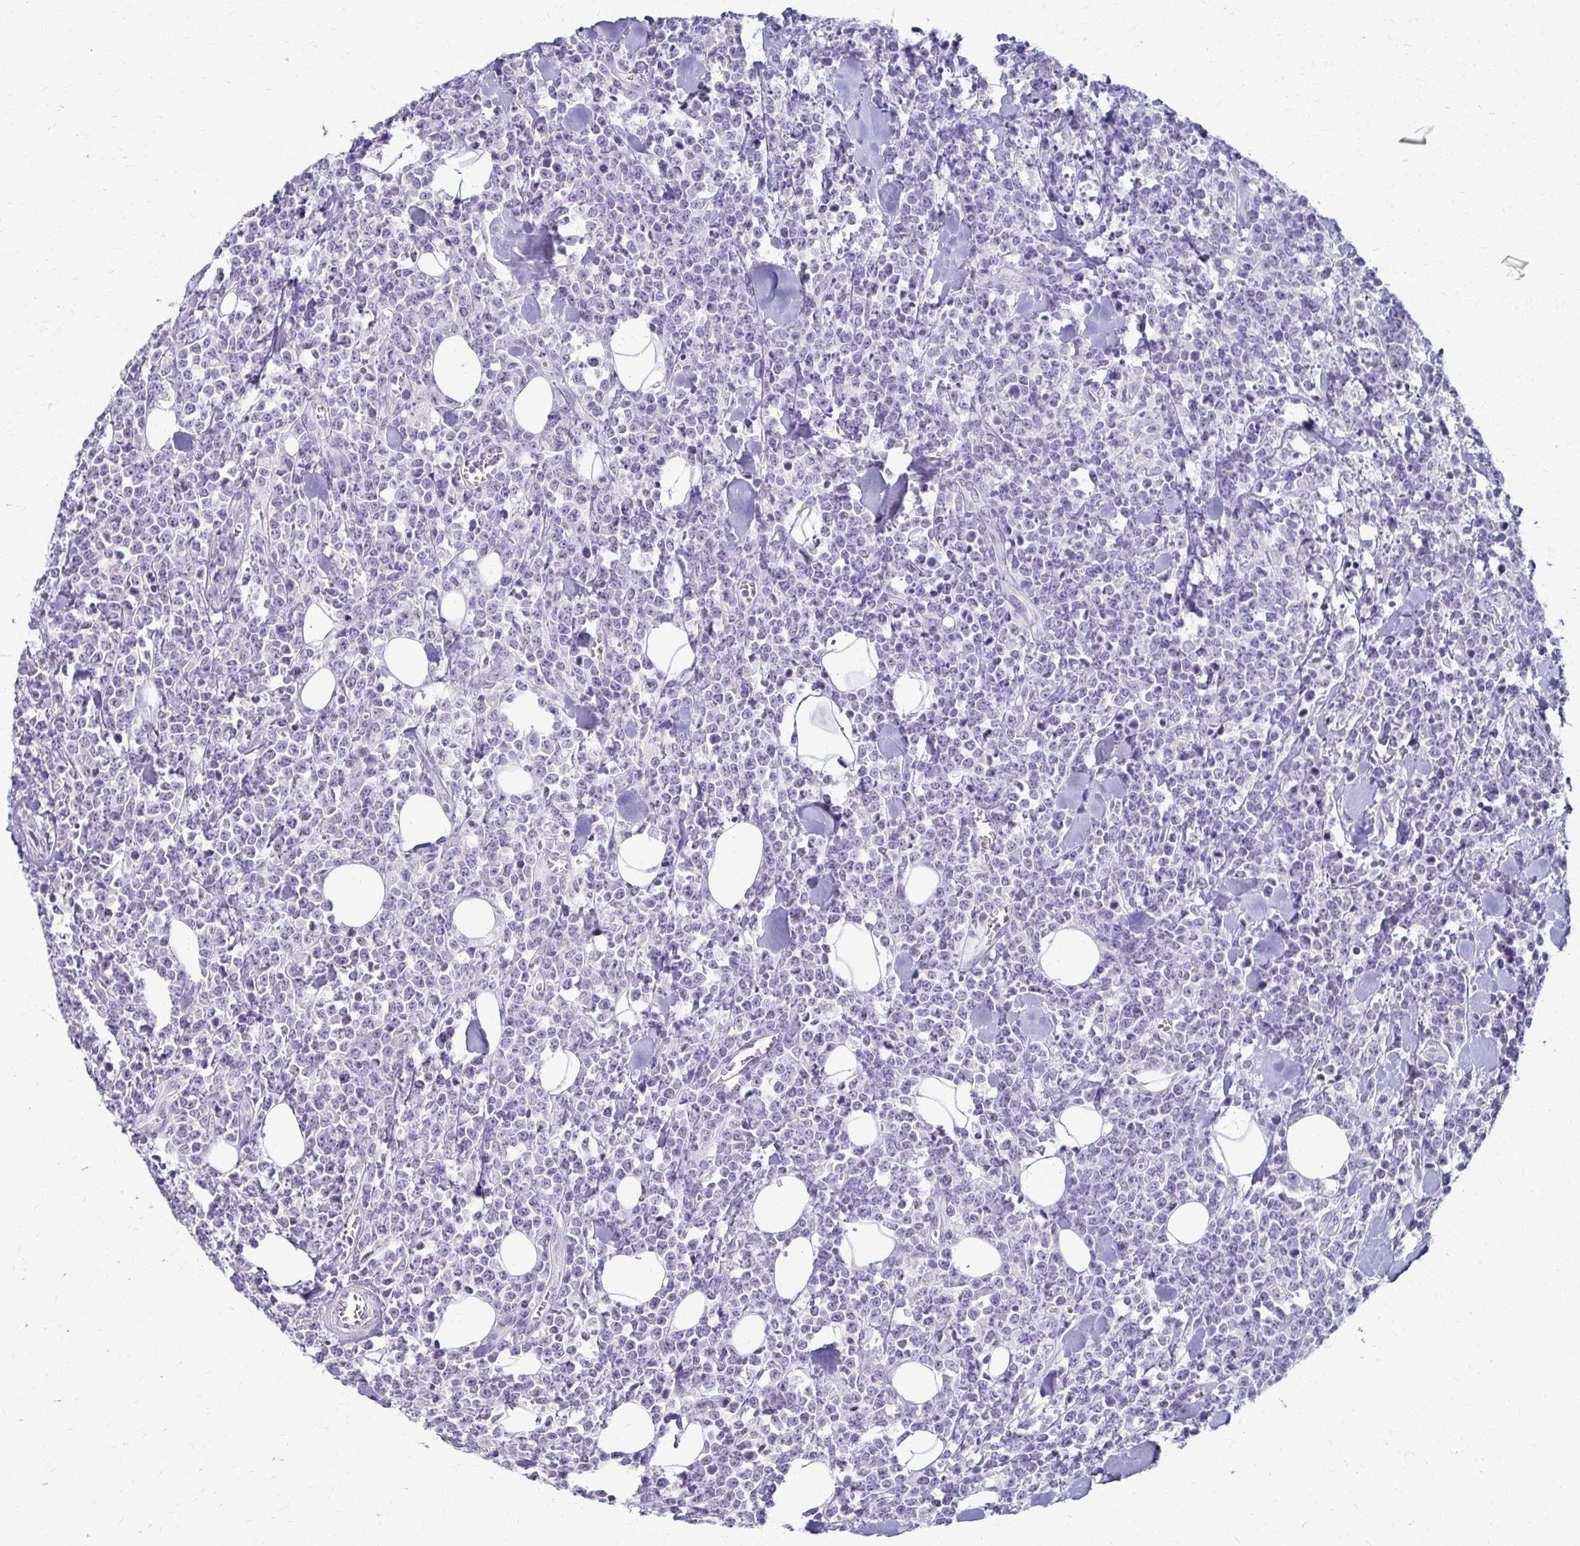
{"staining": {"intensity": "negative", "quantity": "none", "location": "none"}, "tissue": "lymphoma", "cell_type": "Tumor cells", "image_type": "cancer", "snomed": [{"axis": "morphology", "description": "Malignant lymphoma, non-Hodgkin's type, High grade"}, {"axis": "topography", "description": "Small intestine"}], "caption": "This is a micrograph of immunohistochemistry staining of high-grade malignant lymphoma, non-Hodgkin's type, which shows no staining in tumor cells.", "gene": "FCGR2B", "patient": {"sex": "female", "age": 56}}